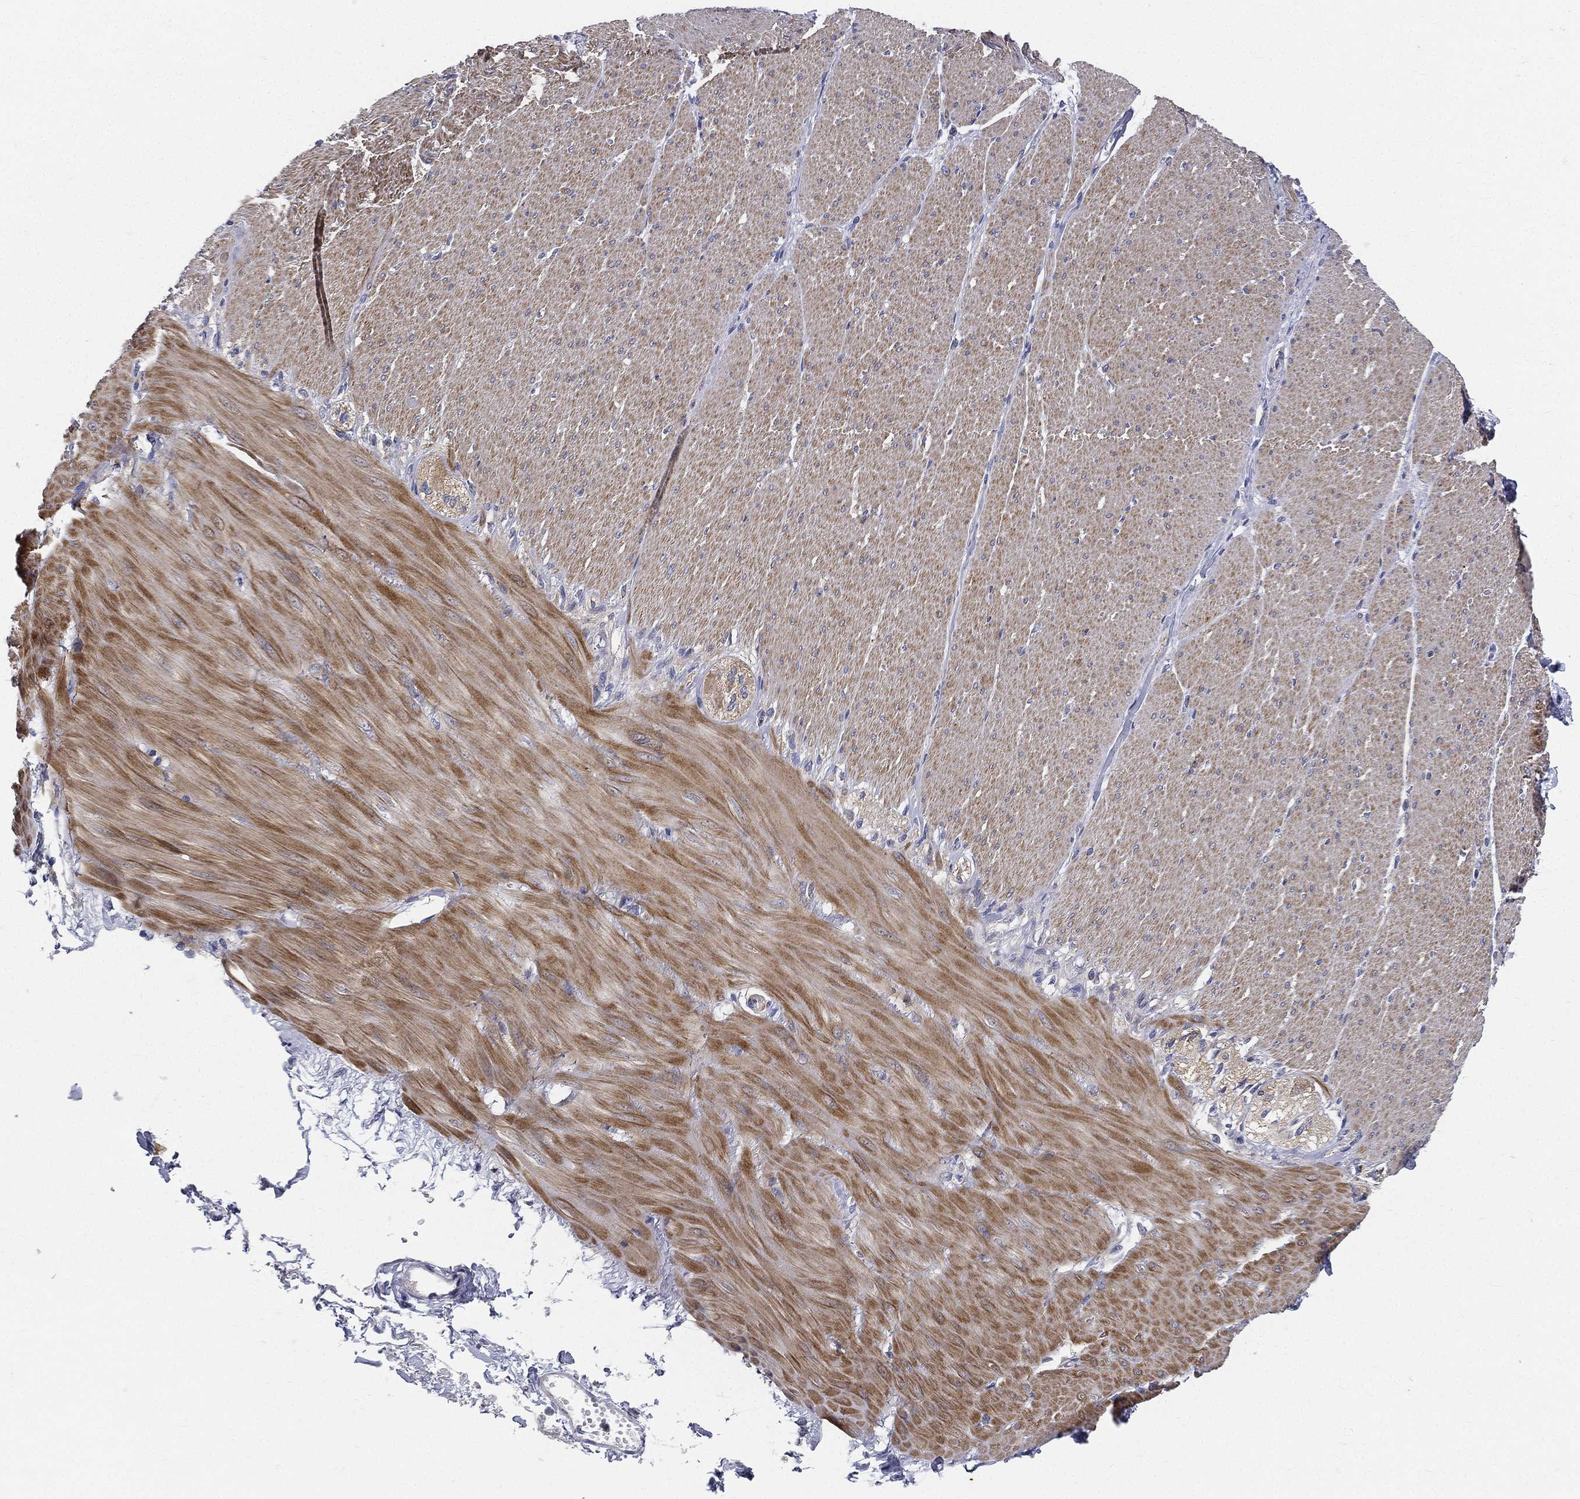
{"staining": {"intensity": "negative", "quantity": "none", "location": "none"}, "tissue": "adipose tissue", "cell_type": "Adipocytes", "image_type": "normal", "snomed": [{"axis": "morphology", "description": "Normal tissue, NOS"}, {"axis": "topography", "description": "Smooth muscle"}, {"axis": "topography", "description": "Duodenum"}, {"axis": "topography", "description": "Peripheral nerve tissue"}], "caption": "Adipocytes are negative for protein expression in normal human adipose tissue. (Brightfield microscopy of DAB (3,3'-diaminobenzidine) immunohistochemistry at high magnification).", "gene": "PWWP3A", "patient": {"sex": "female", "age": 61}}